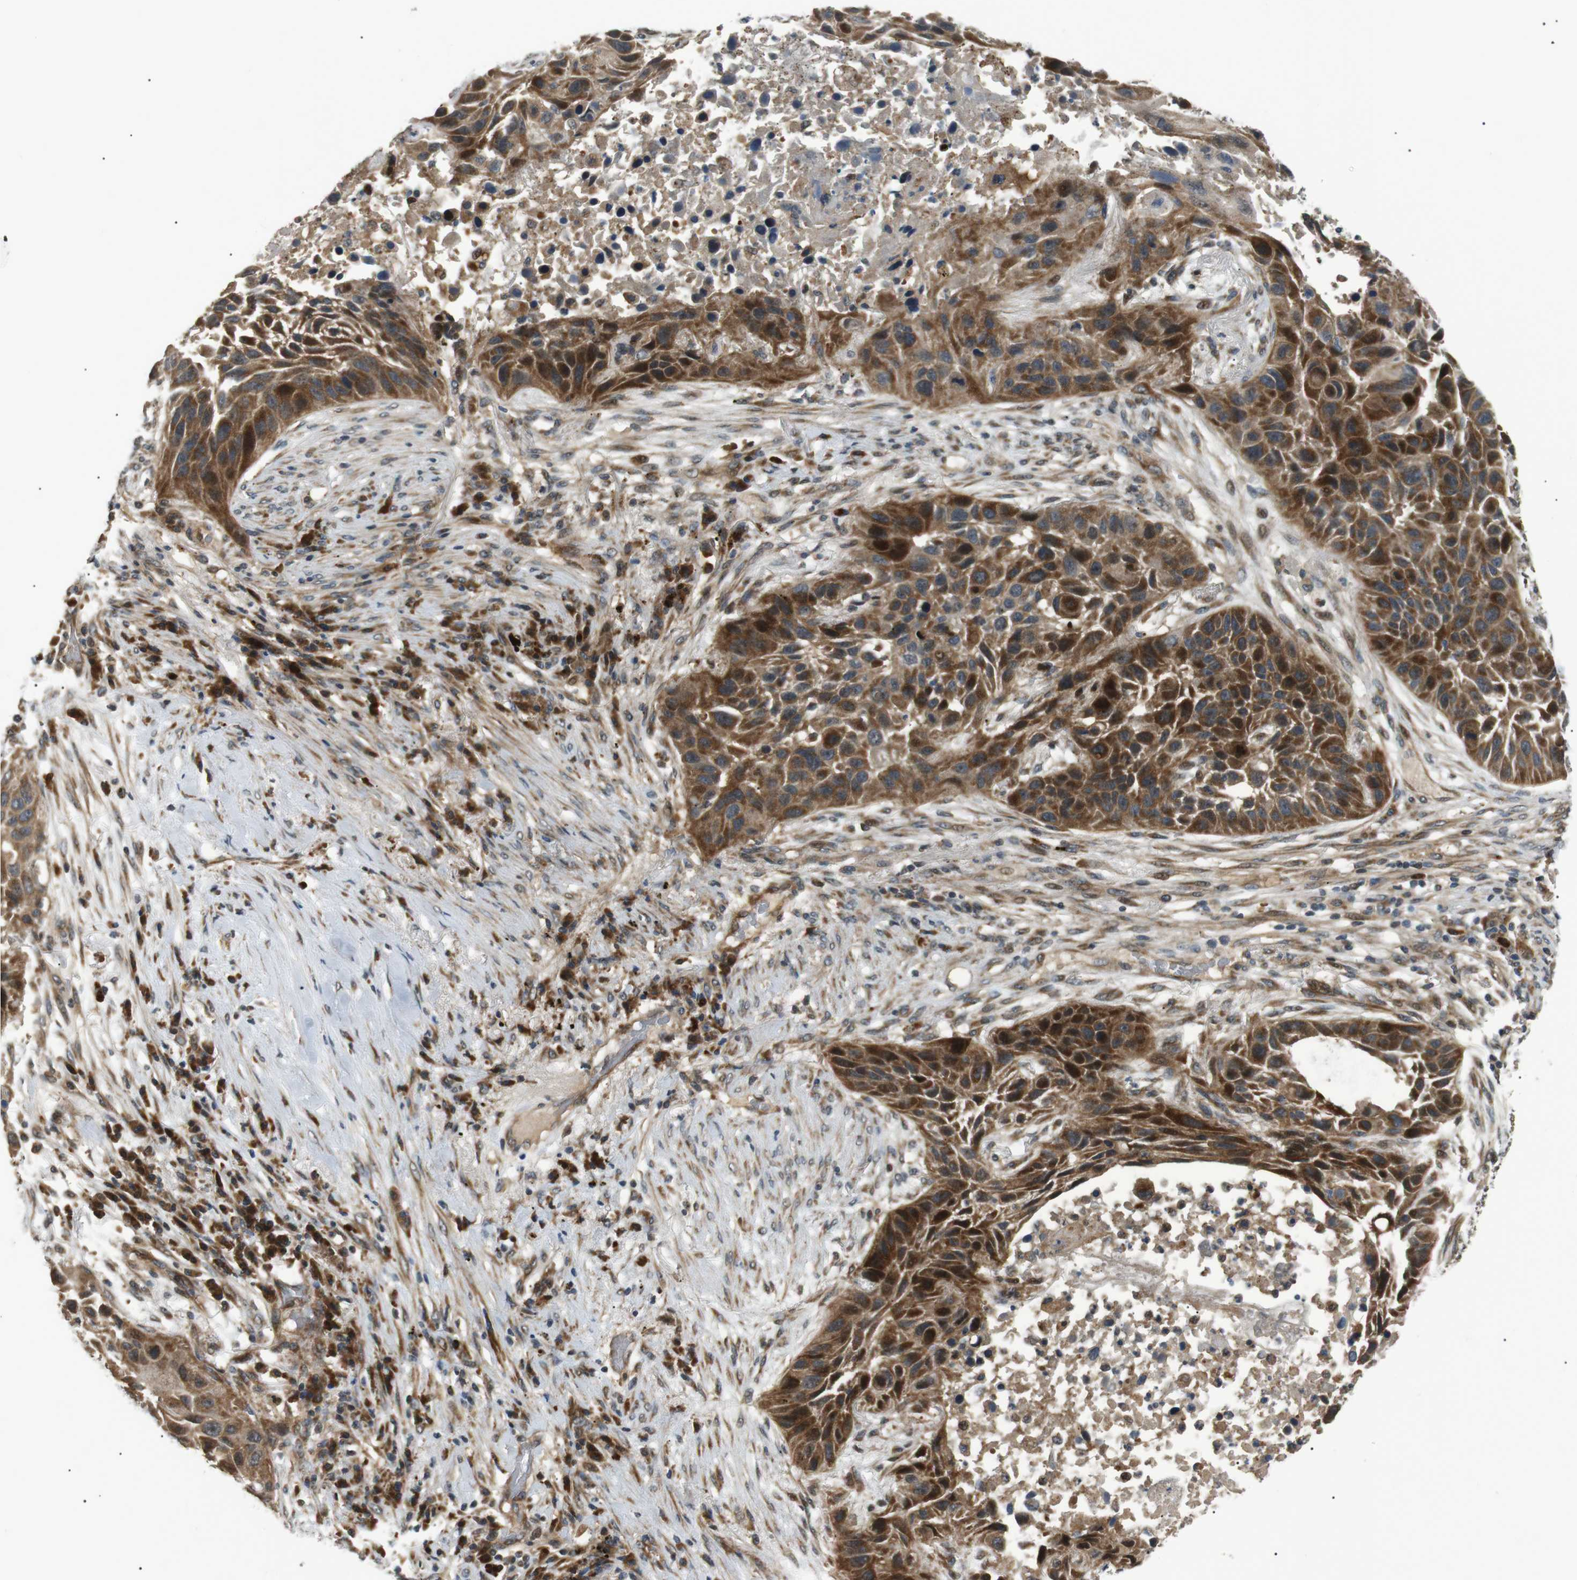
{"staining": {"intensity": "moderate", "quantity": ">75%", "location": "cytoplasmic/membranous"}, "tissue": "lung cancer", "cell_type": "Tumor cells", "image_type": "cancer", "snomed": [{"axis": "morphology", "description": "Squamous cell carcinoma, NOS"}, {"axis": "topography", "description": "Lung"}], "caption": "Protein analysis of lung squamous cell carcinoma tissue reveals moderate cytoplasmic/membranous positivity in about >75% of tumor cells. Nuclei are stained in blue.", "gene": "HSPA13", "patient": {"sex": "male", "age": 57}}